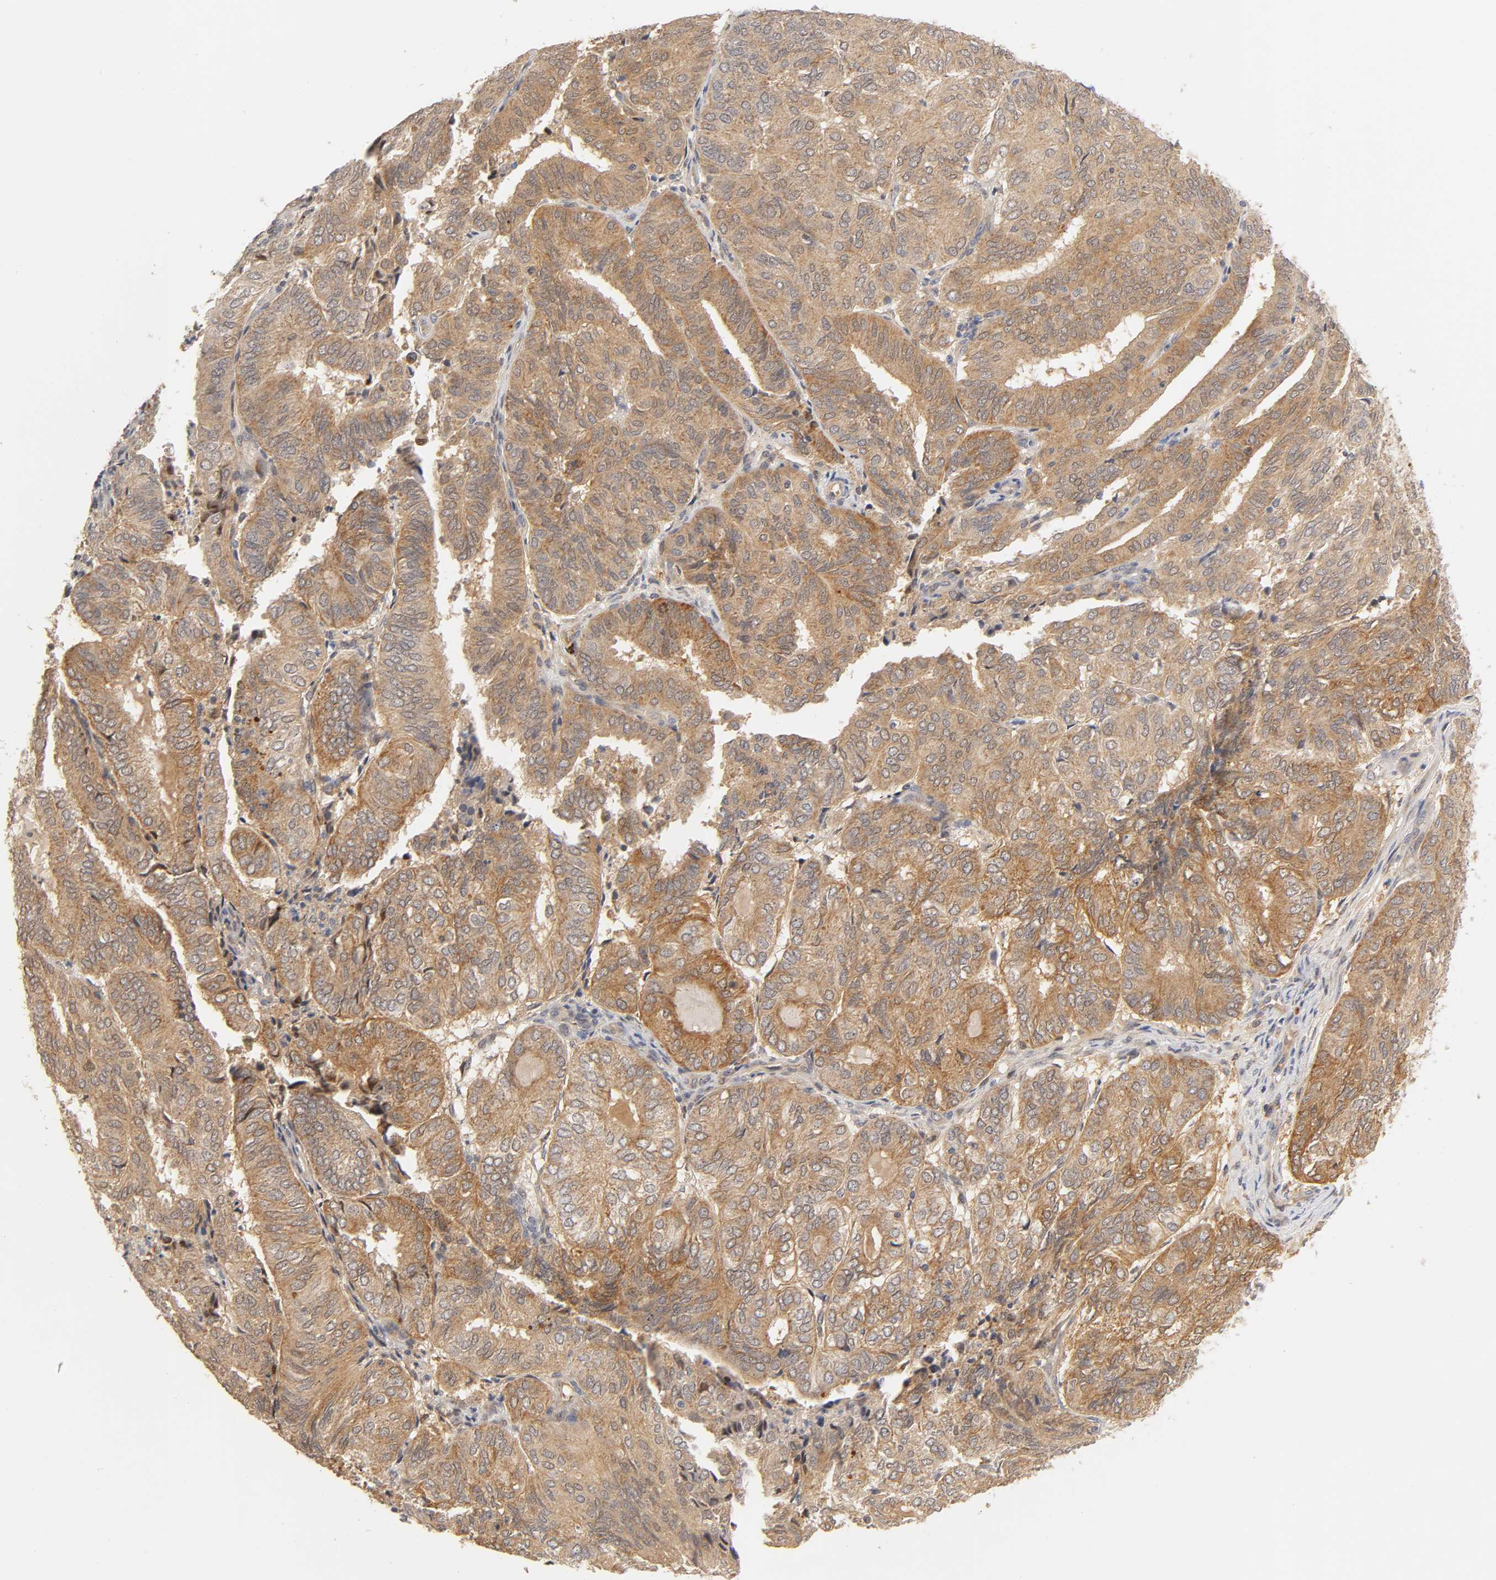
{"staining": {"intensity": "strong", "quantity": ">75%", "location": "cytoplasmic/membranous"}, "tissue": "endometrial cancer", "cell_type": "Tumor cells", "image_type": "cancer", "snomed": [{"axis": "morphology", "description": "Adenocarcinoma, NOS"}, {"axis": "topography", "description": "Uterus"}], "caption": "IHC histopathology image of human endometrial adenocarcinoma stained for a protein (brown), which exhibits high levels of strong cytoplasmic/membranous expression in approximately >75% of tumor cells.", "gene": "GSTZ1", "patient": {"sex": "female", "age": 60}}